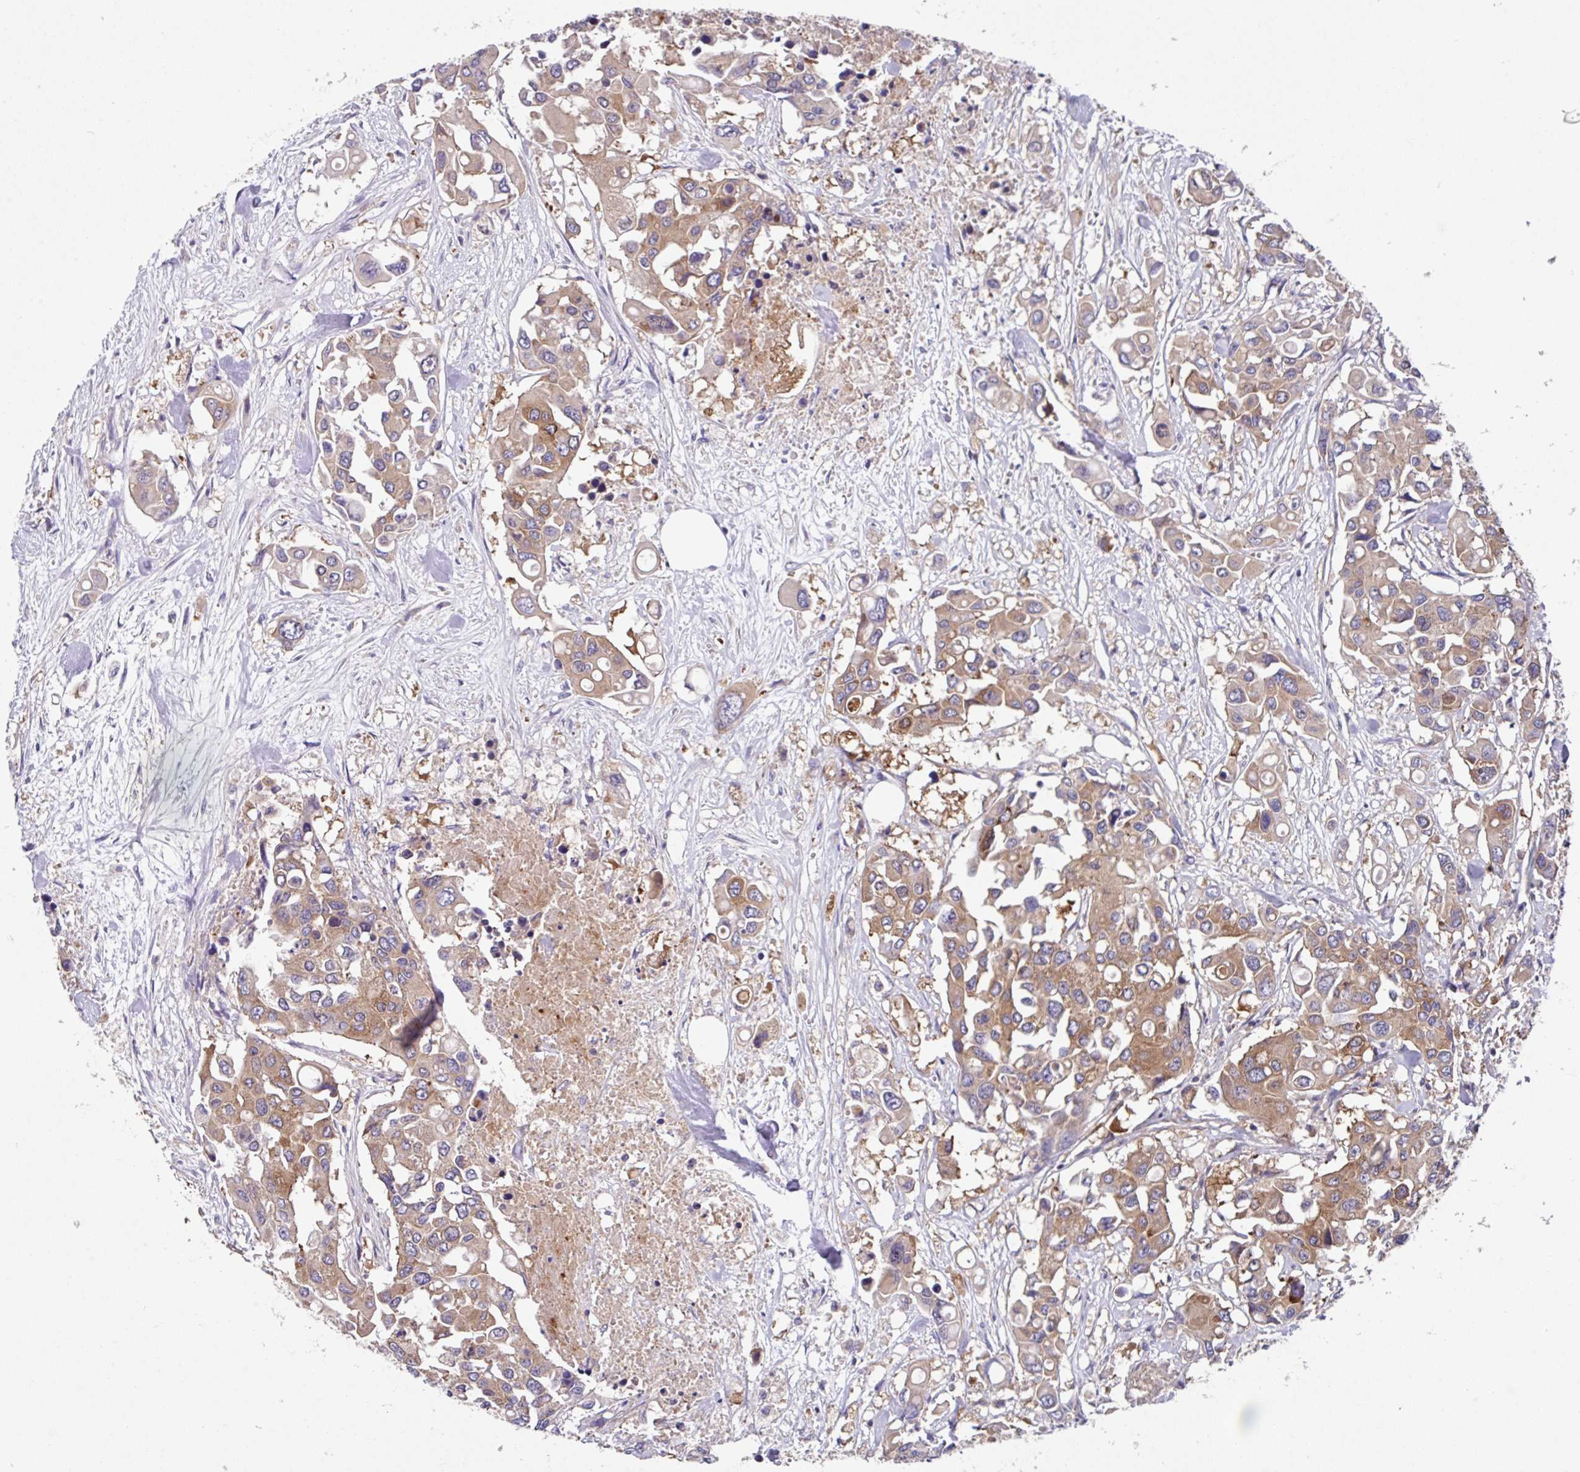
{"staining": {"intensity": "moderate", "quantity": ">75%", "location": "cytoplasmic/membranous"}, "tissue": "colorectal cancer", "cell_type": "Tumor cells", "image_type": "cancer", "snomed": [{"axis": "morphology", "description": "Adenocarcinoma, NOS"}, {"axis": "topography", "description": "Colon"}], "caption": "Immunohistochemistry (IHC) image of neoplastic tissue: human adenocarcinoma (colorectal) stained using immunohistochemistry demonstrates medium levels of moderate protein expression localized specifically in the cytoplasmic/membranous of tumor cells, appearing as a cytoplasmic/membranous brown color.", "gene": "EIF4B", "patient": {"sex": "male", "age": 77}}